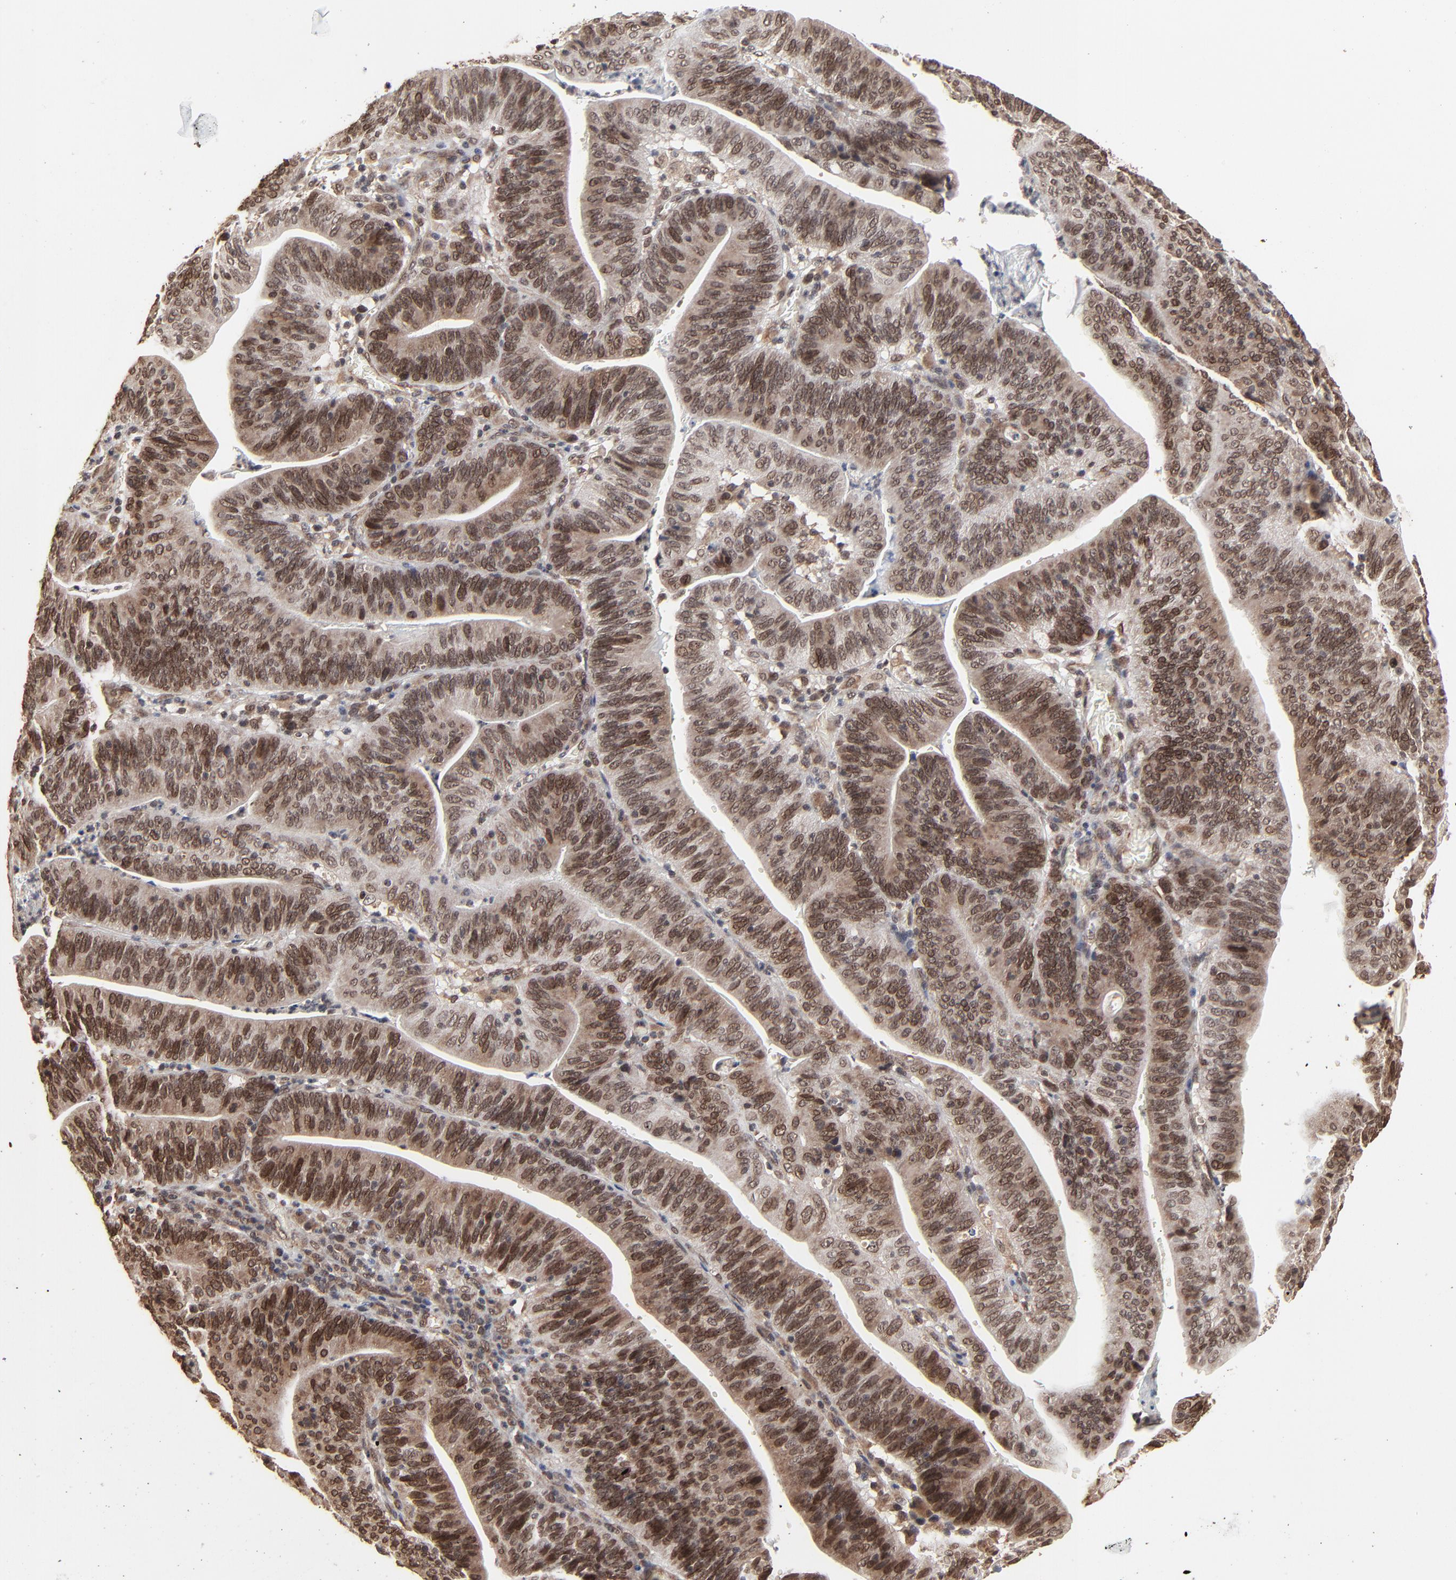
{"staining": {"intensity": "moderate", "quantity": ">75%", "location": "cytoplasmic/membranous,nuclear"}, "tissue": "stomach cancer", "cell_type": "Tumor cells", "image_type": "cancer", "snomed": [{"axis": "morphology", "description": "Adenocarcinoma, NOS"}, {"axis": "topography", "description": "Stomach, lower"}], "caption": "Human adenocarcinoma (stomach) stained for a protein (brown) demonstrates moderate cytoplasmic/membranous and nuclear positive expression in about >75% of tumor cells.", "gene": "FAM227A", "patient": {"sex": "female", "age": 86}}